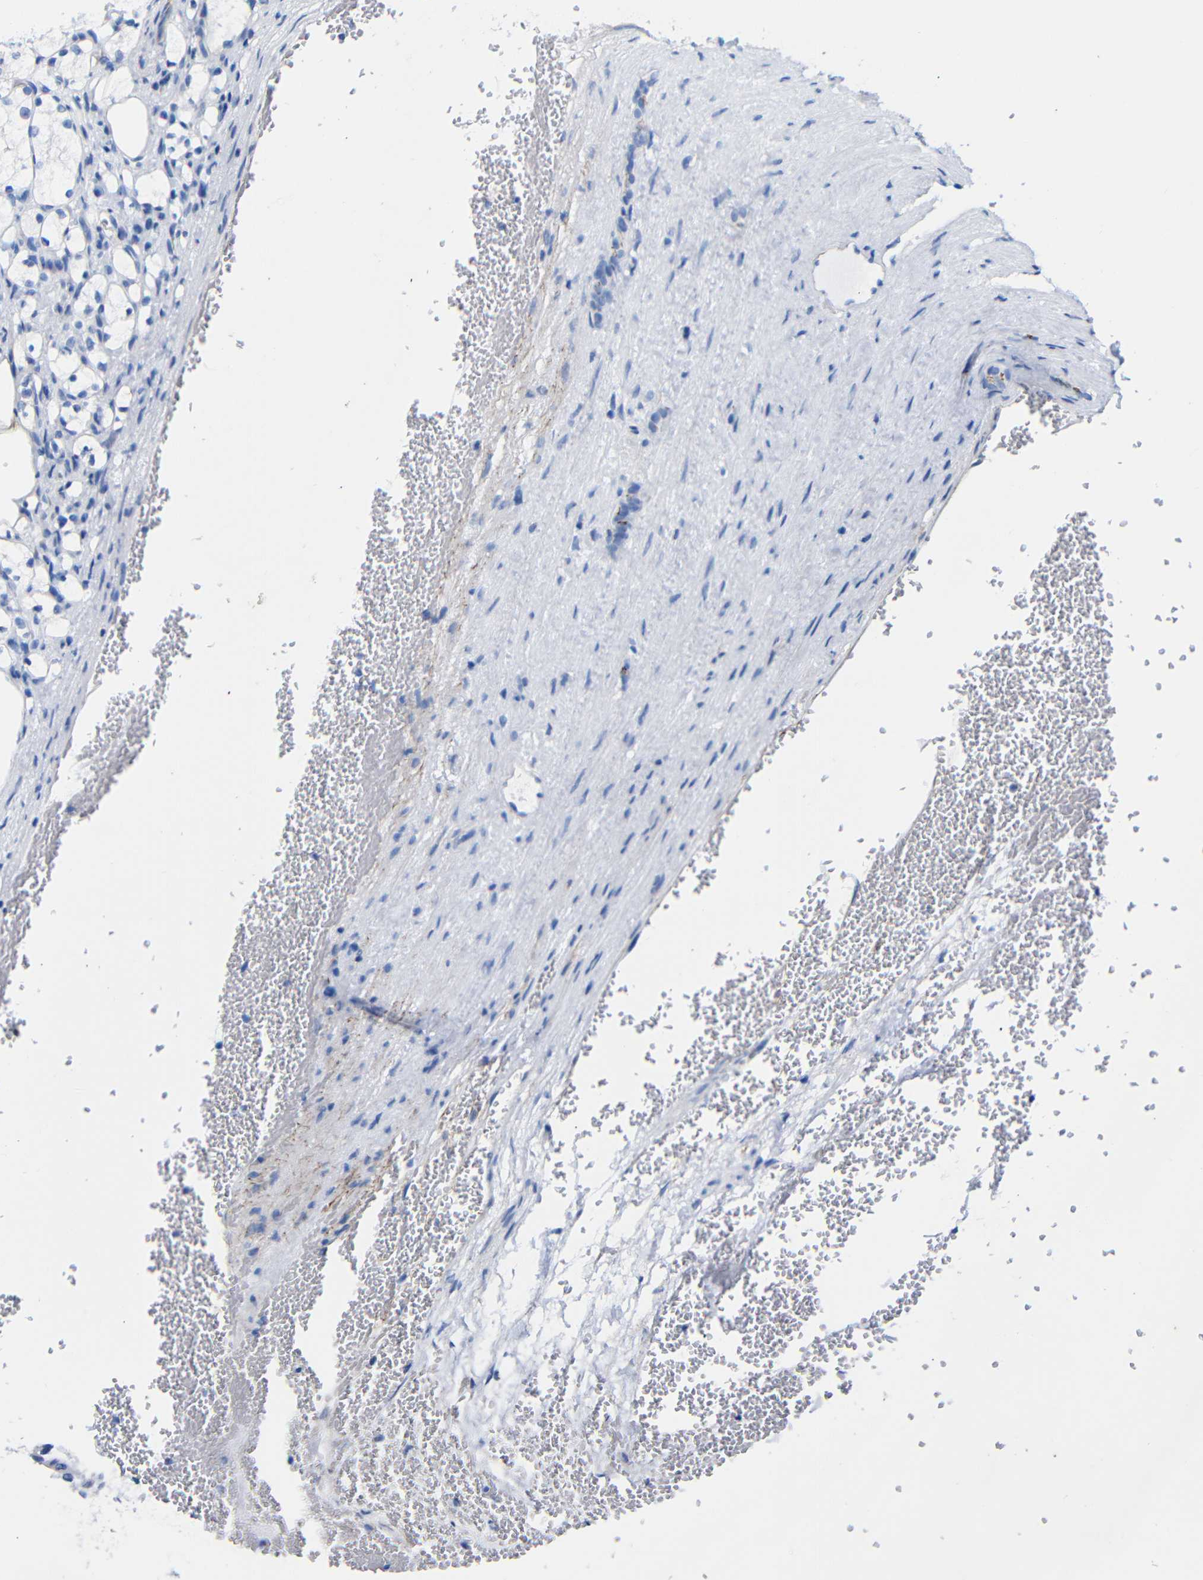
{"staining": {"intensity": "negative", "quantity": "none", "location": "none"}, "tissue": "renal cancer", "cell_type": "Tumor cells", "image_type": "cancer", "snomed": [{"axis": "morphology", "description": "Adenocarcinoma, NOS"}, {"axis": "topography", "description": "Kidney"}], "caption": "DAB (3,3'-diaminobenzidine) immunohistochemical staining of renal cancer demonstrates no significant staining in tumor cells.", "gene": "CGNL1", "patient": {"sex": "female", "age": 69}}